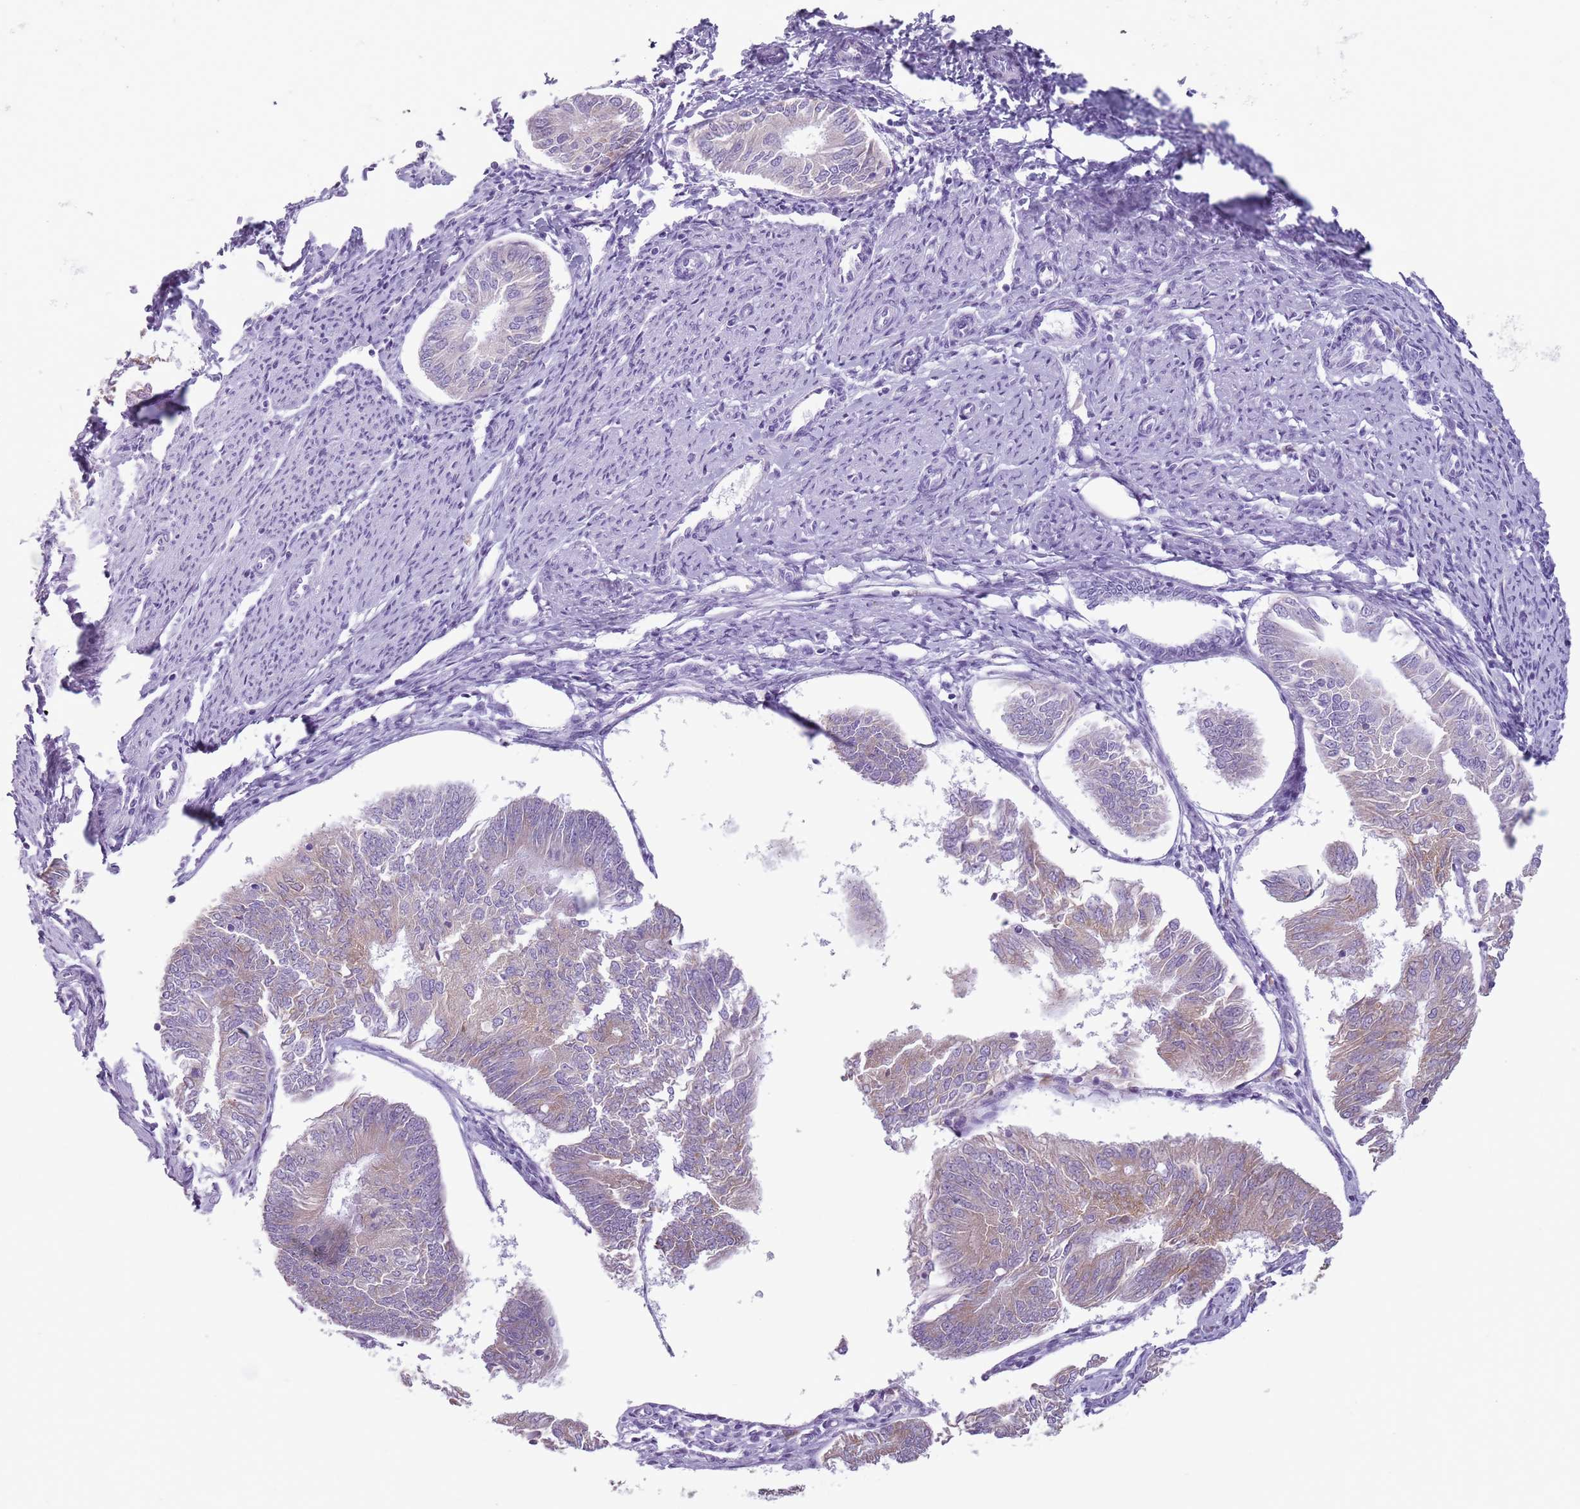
{"staining": {"intensity": "weak", "quantity": "<25%", "location": "cytoplasmic/membranous"}, "tissue": "endometrial cancer", "cell_type": "Tumor cells", "image_type": "cancer", "snomed": [{"axis": "morphology", "description": "Adenocarcinoma, NOS"}, {"axis": "topography", "description": "Endometrium"}], "caption": "Photomicrograph shows no protein expression in tumor cells of endometrial cancer tissue.", "gene": "HYOU1", "patient": {"sex": "female", "age": 58}}